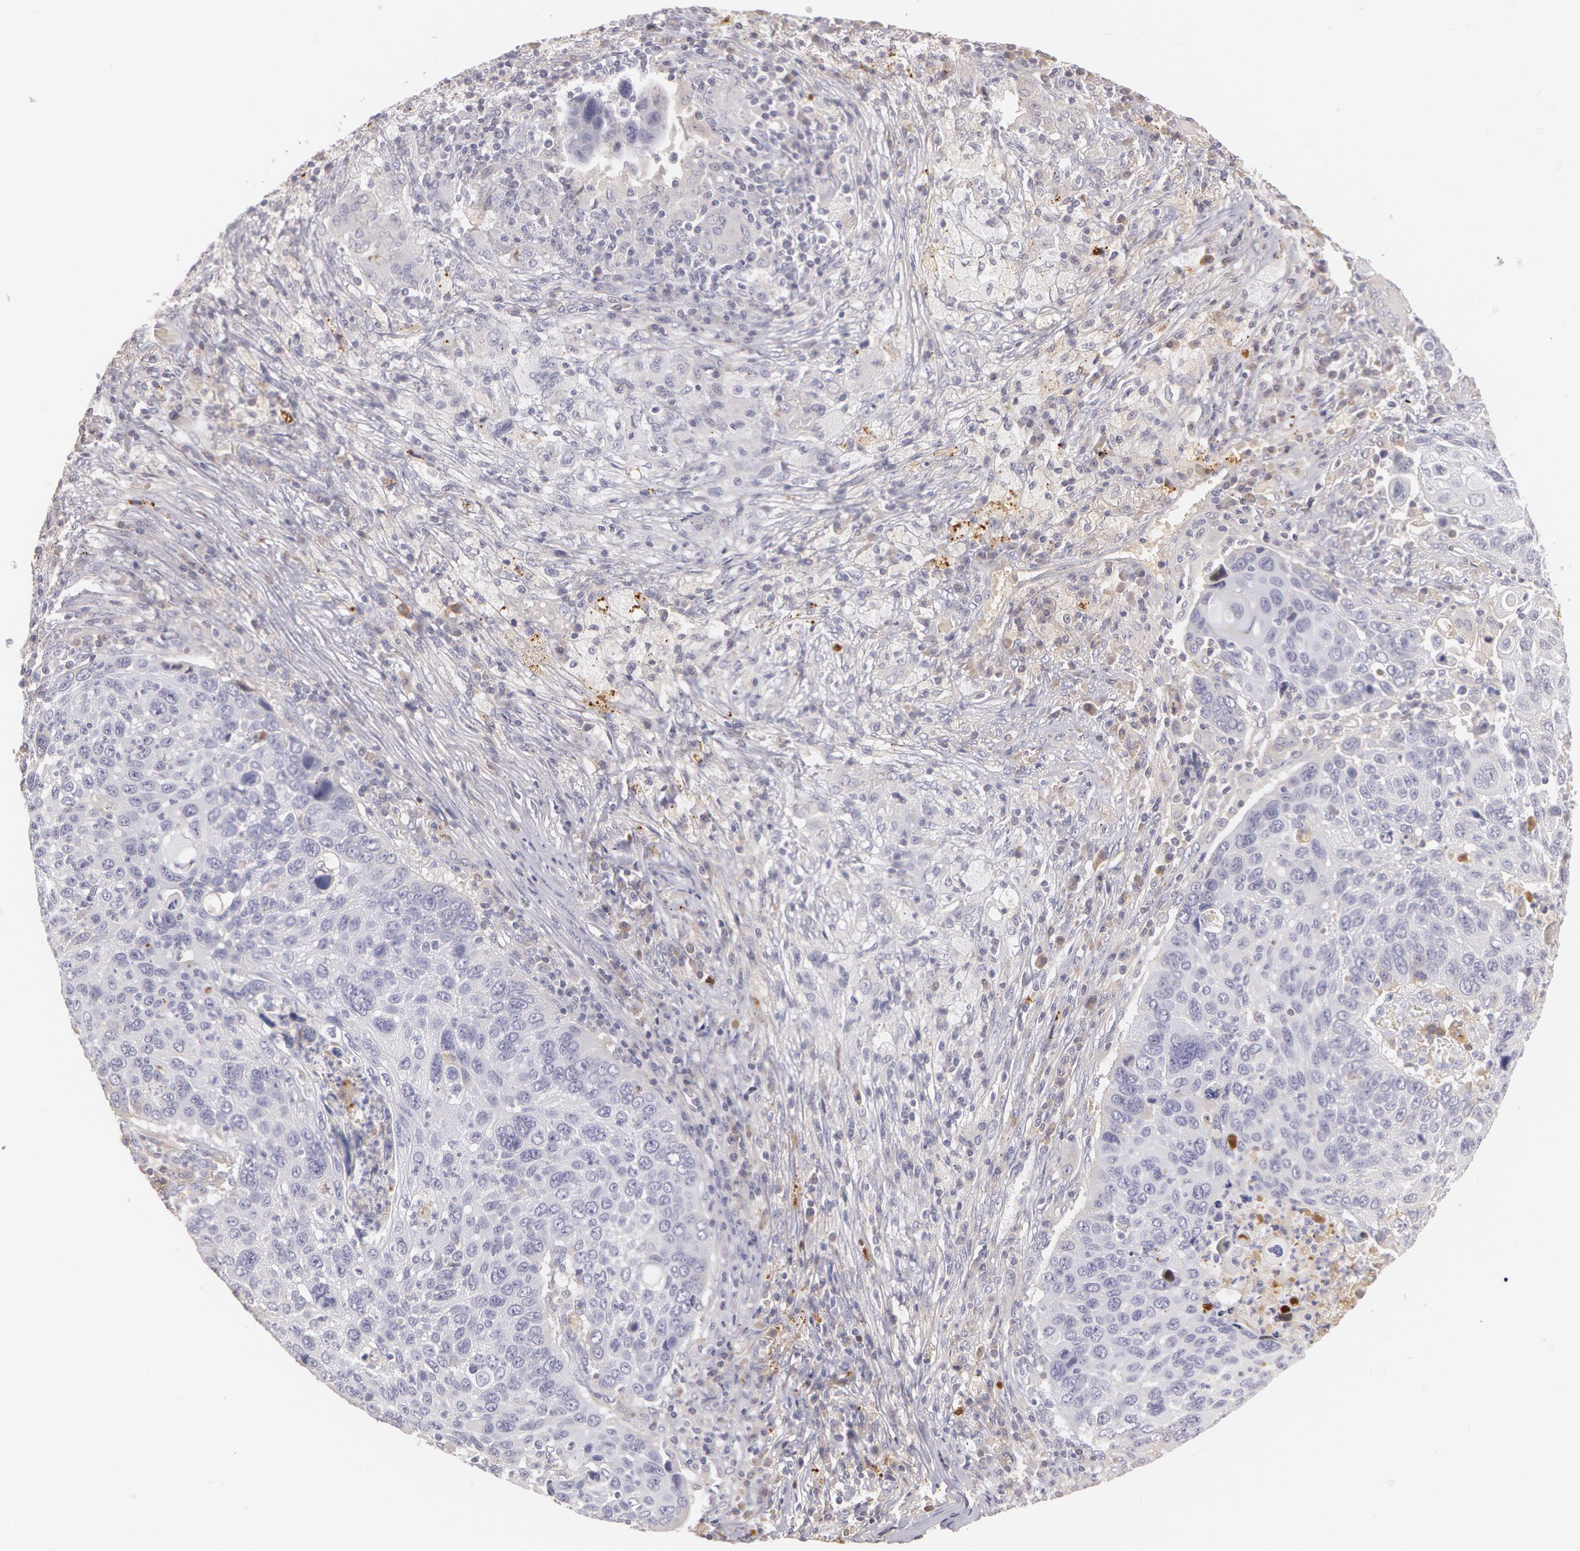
{"staining": {"intensity": "negative", "quantity": "none", "location": "none"}, "tissue": "lung cancer", "cell_type": "Tumor cells", "image_type": "cancer", "snomed": [{"axis": "morphology", "description": "Squamous cell carcinoma, NOS"}, {"axis": "topography", "description": "Lung"}], "caption": "A photomicrograph of lung cancer stained for a protein exhibits no brown staining in tumor cells. (Immunohistochemistry (ihc), brightfield microscopy, high magnification).", "gene": "LBP", "patient": {"sex": "male", "age": 68}}